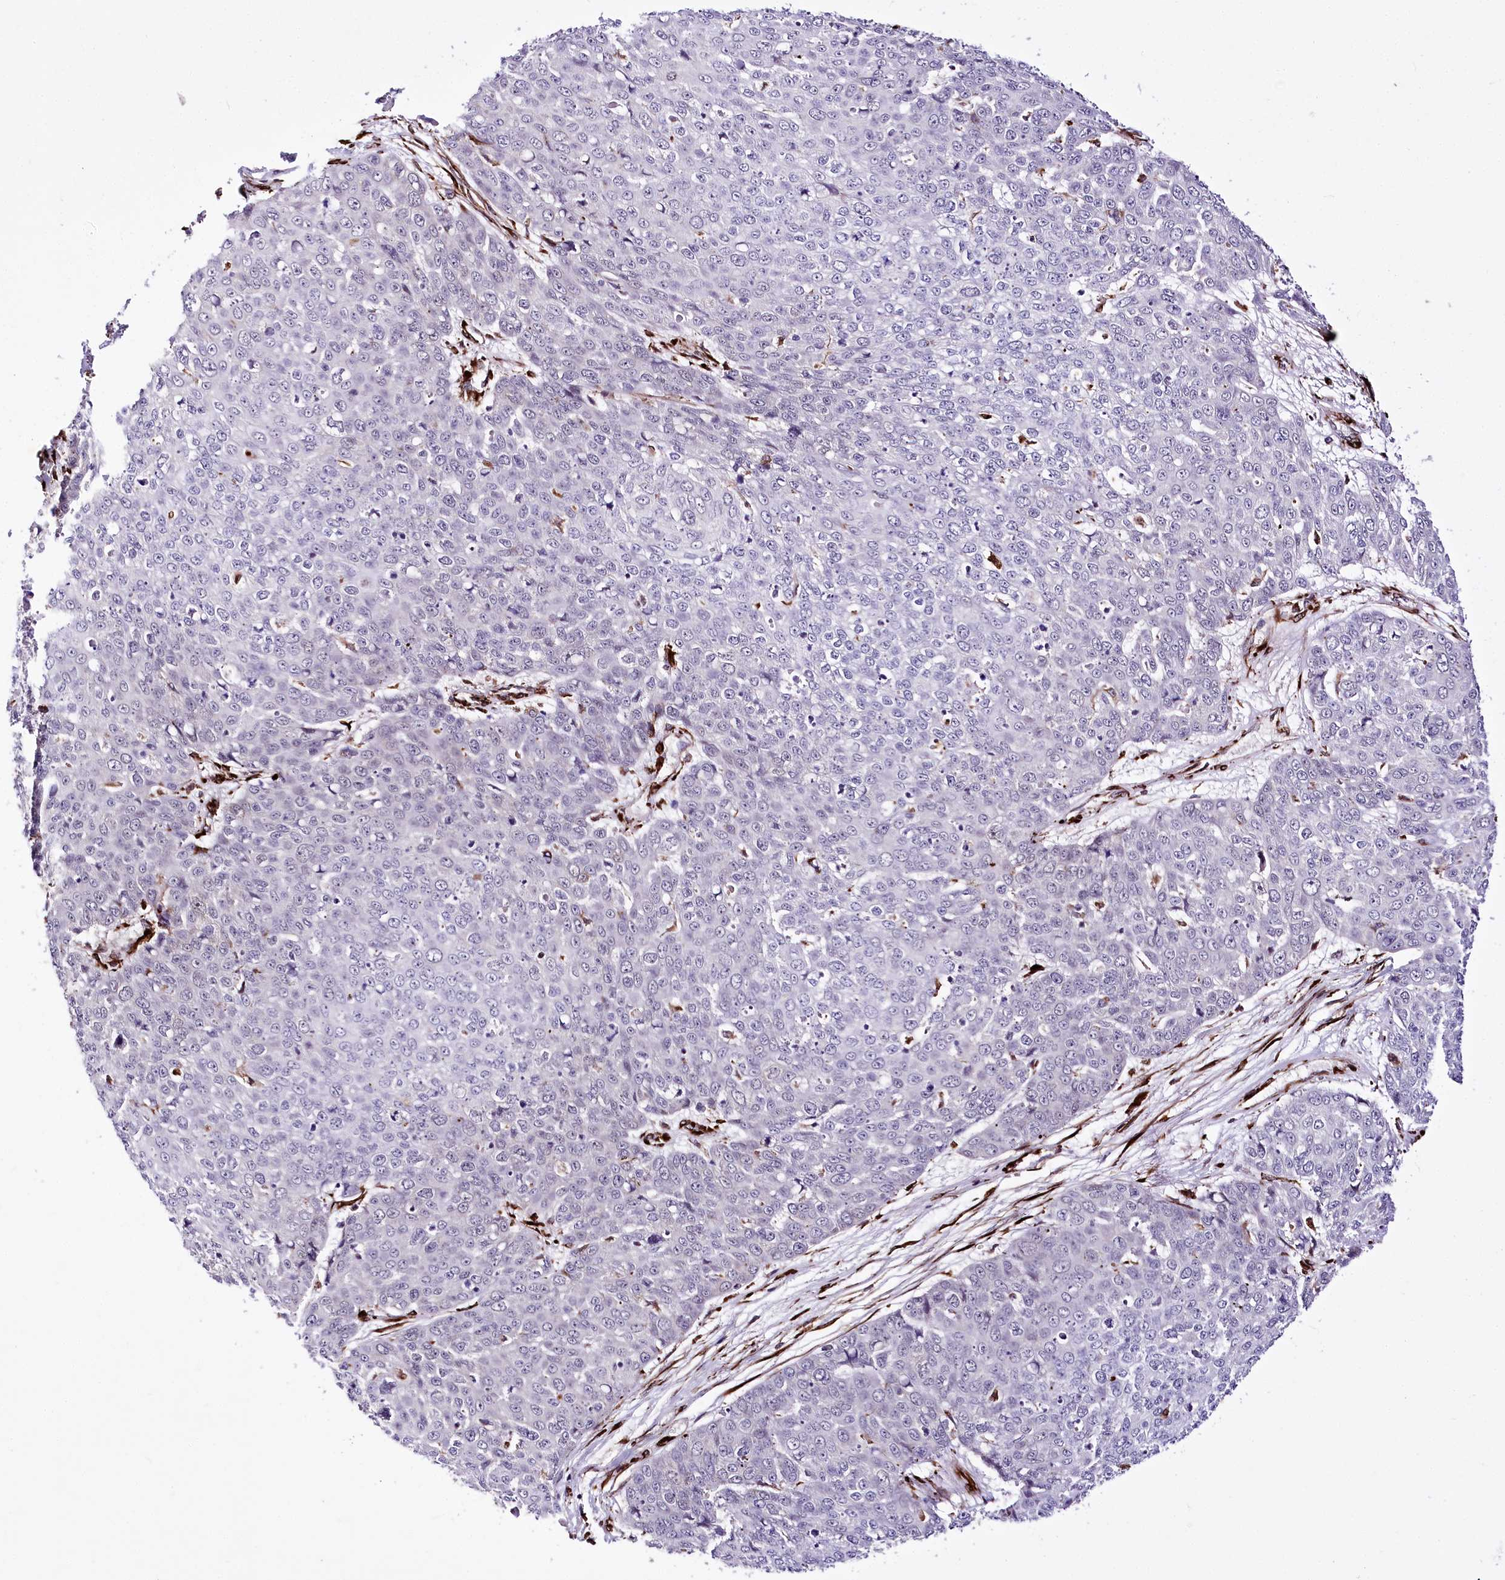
{"staining": {"intensity": "negative", "quantity": "none", "location": "none"}, "tissue": "skin cancer", "cell_type": "Tumor cells", "image_type": "cancer", "snomed": [{"axis": "morphology", "description": "Squamous cell carcinoma, NOS"}, {"axis": "topography", "description": "Skin"}], "caption": "There is no significant positivity in tumor cells of skin cancer (squamous cell carcinoma).", "gene": "WWC1", "patient": {"sex": "male", "age": 71}}